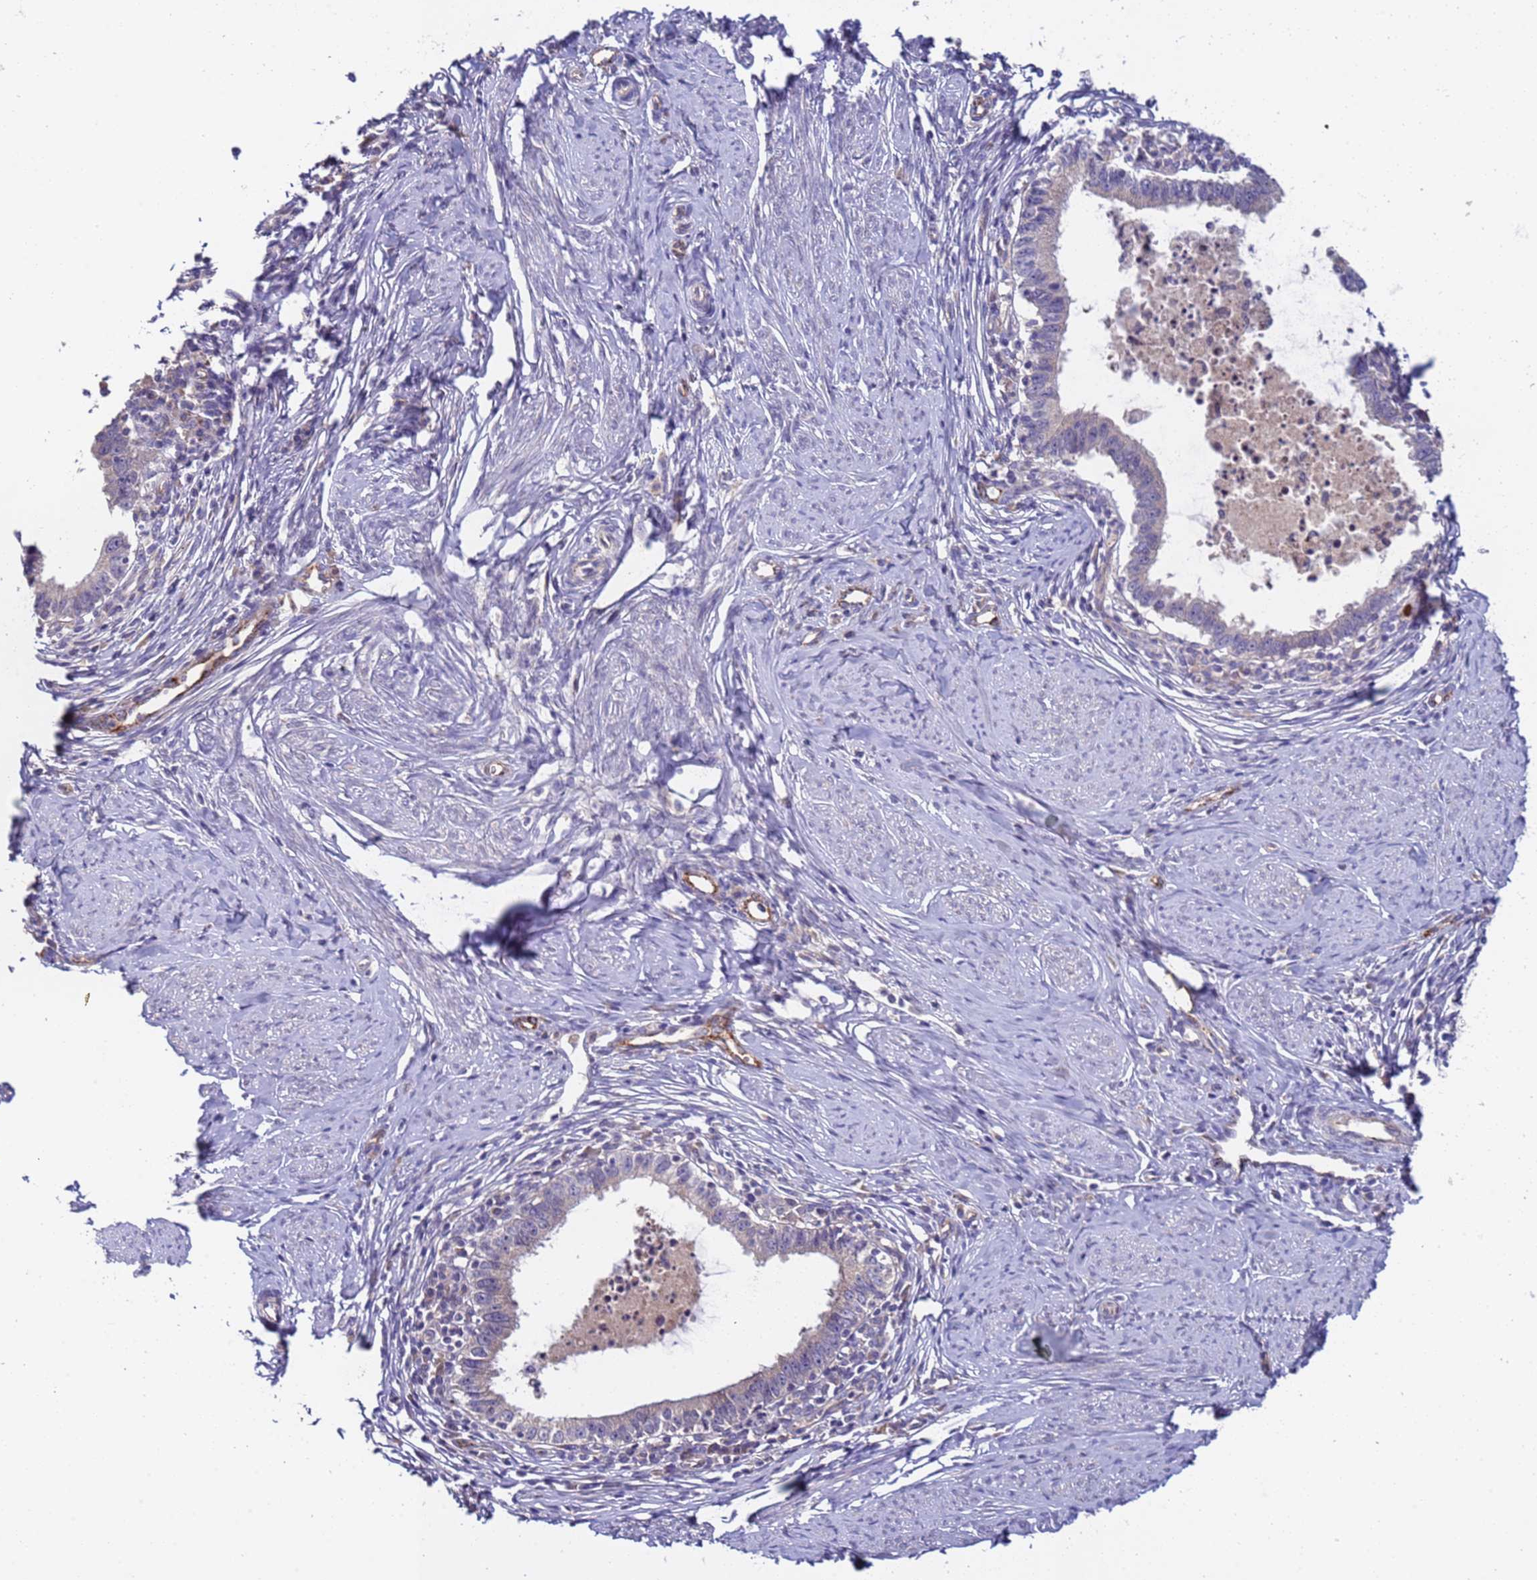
{"staining": {"intensity": "negative", "quantity": "none", "location": "none"}, "tissue": "cervical cancer", "cell_type": "Tumor cells", "image_type": "cancer", "snomed": [{"axis": "morphology", "description": "Adenocarcinoma, NOS"}, {"axis": "topography", "description": "Cervix"}], "caption": "Human cervical adenocarcinoma stained for a protein using immunohistochemistry (IHC) reveals no expression in tumor cells.", "gene": "ZNF248", "patient": {"sex": "female", "age": 36}}